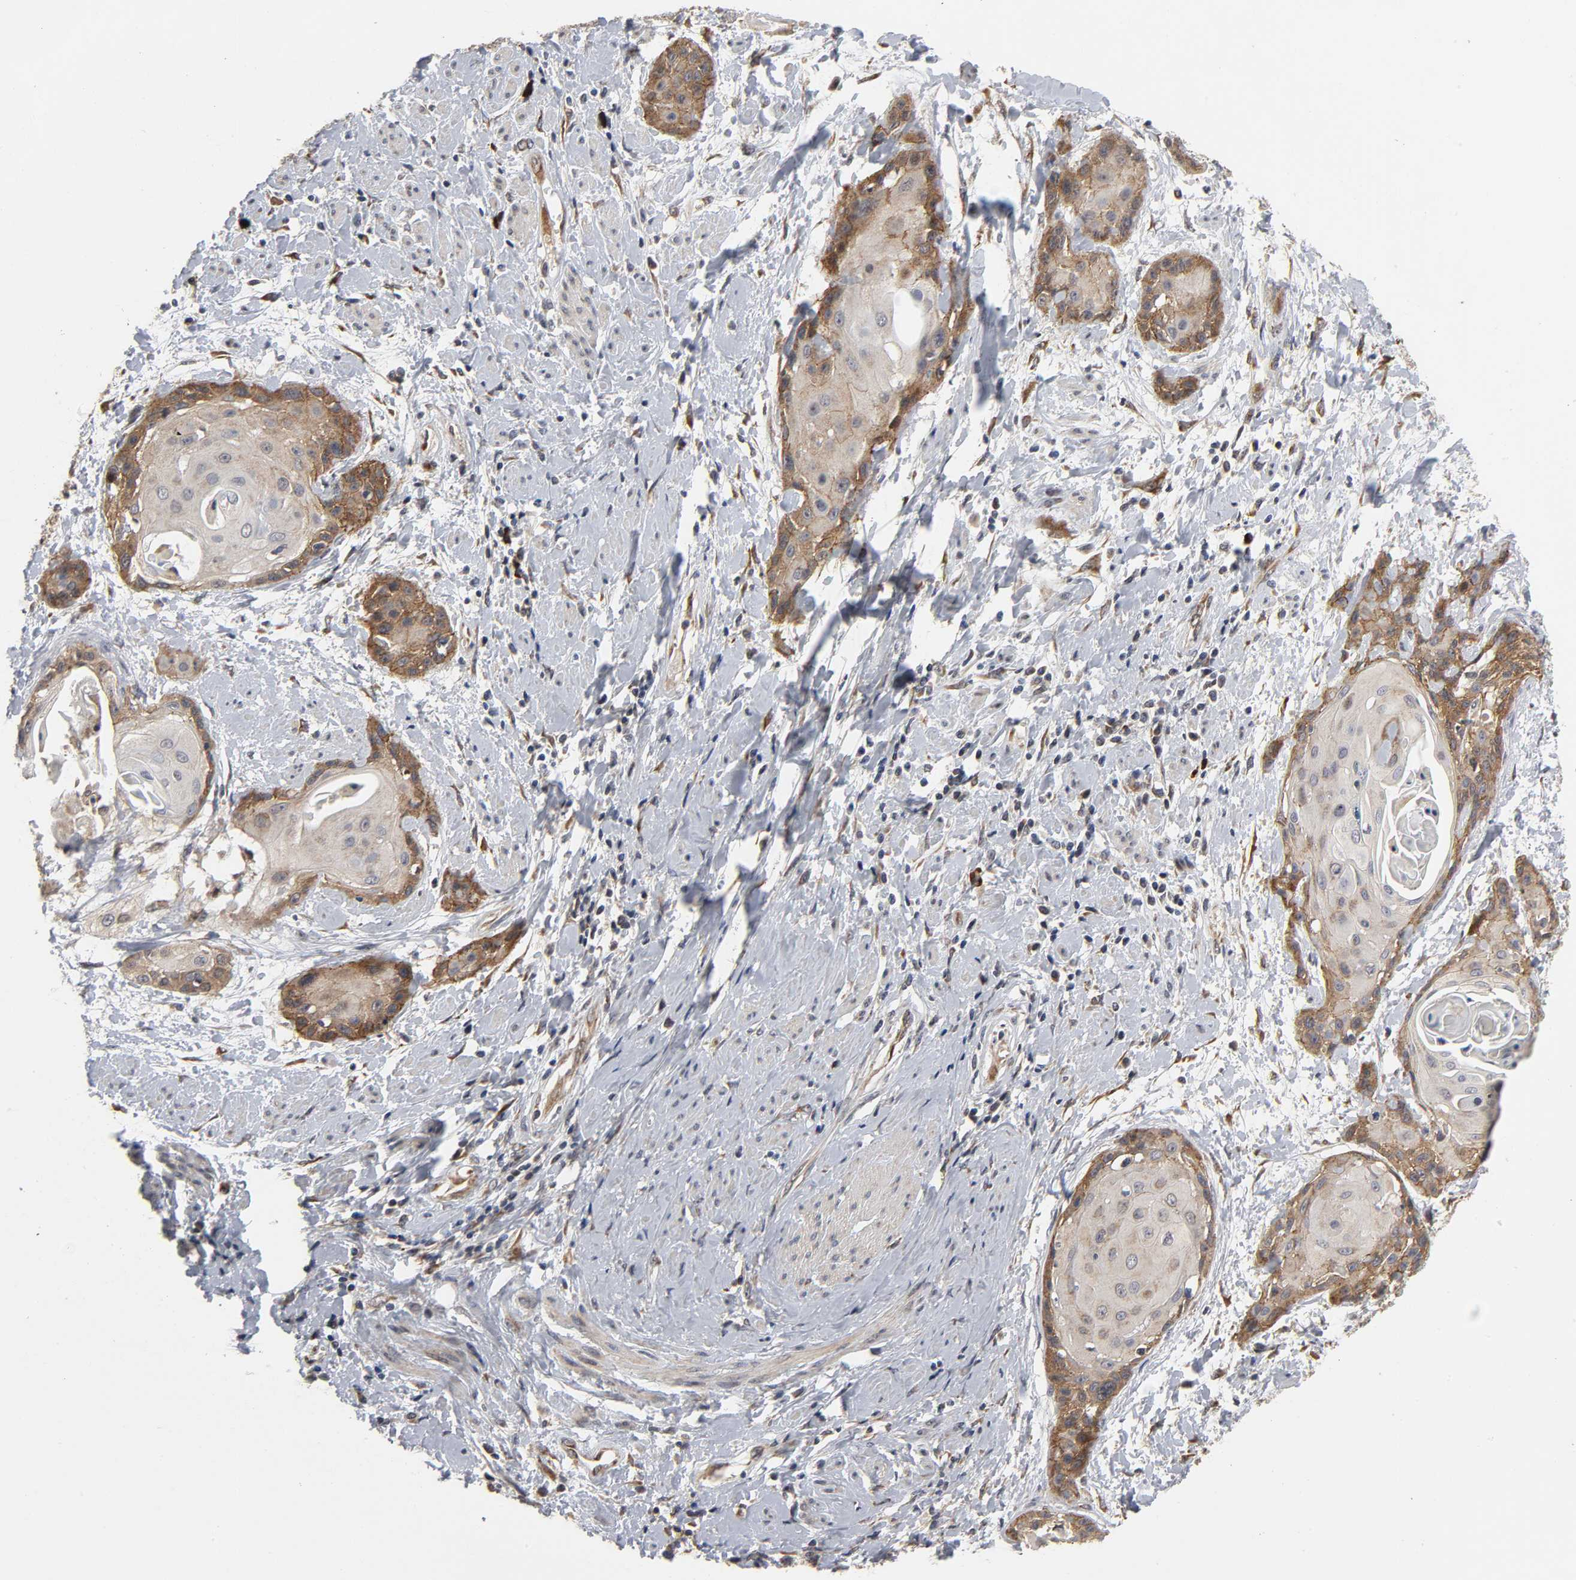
{"staining": {"intensity": "moderate", "quantity": ">75%", "location": "cytoplasmic/membranous"}, "tissue": "cervical cancer", "cell_type": "Tumor cells", "image_type": "cancer", "snomed": [{"axis": "morphology", "description": "Squamous cell carcinoma, NOS"}, {"axis": "topography", "description": "Cervix"}], "caption": "Immunohistochemical staining of cervical squamous cell carcinoma displays medium levels of moderate cytoplasmic/membranous protein expression in approximately >75% of tumor cells. The staining was performed using DAB (3,3'-diaminobenzidine) to visualize the protein expression in brown, while the nuclei were stained in blue with hematoxylin (Magnification: 20x).", "gene": "SLC30A9", "patient": {"sex": "female", "age": 57}}